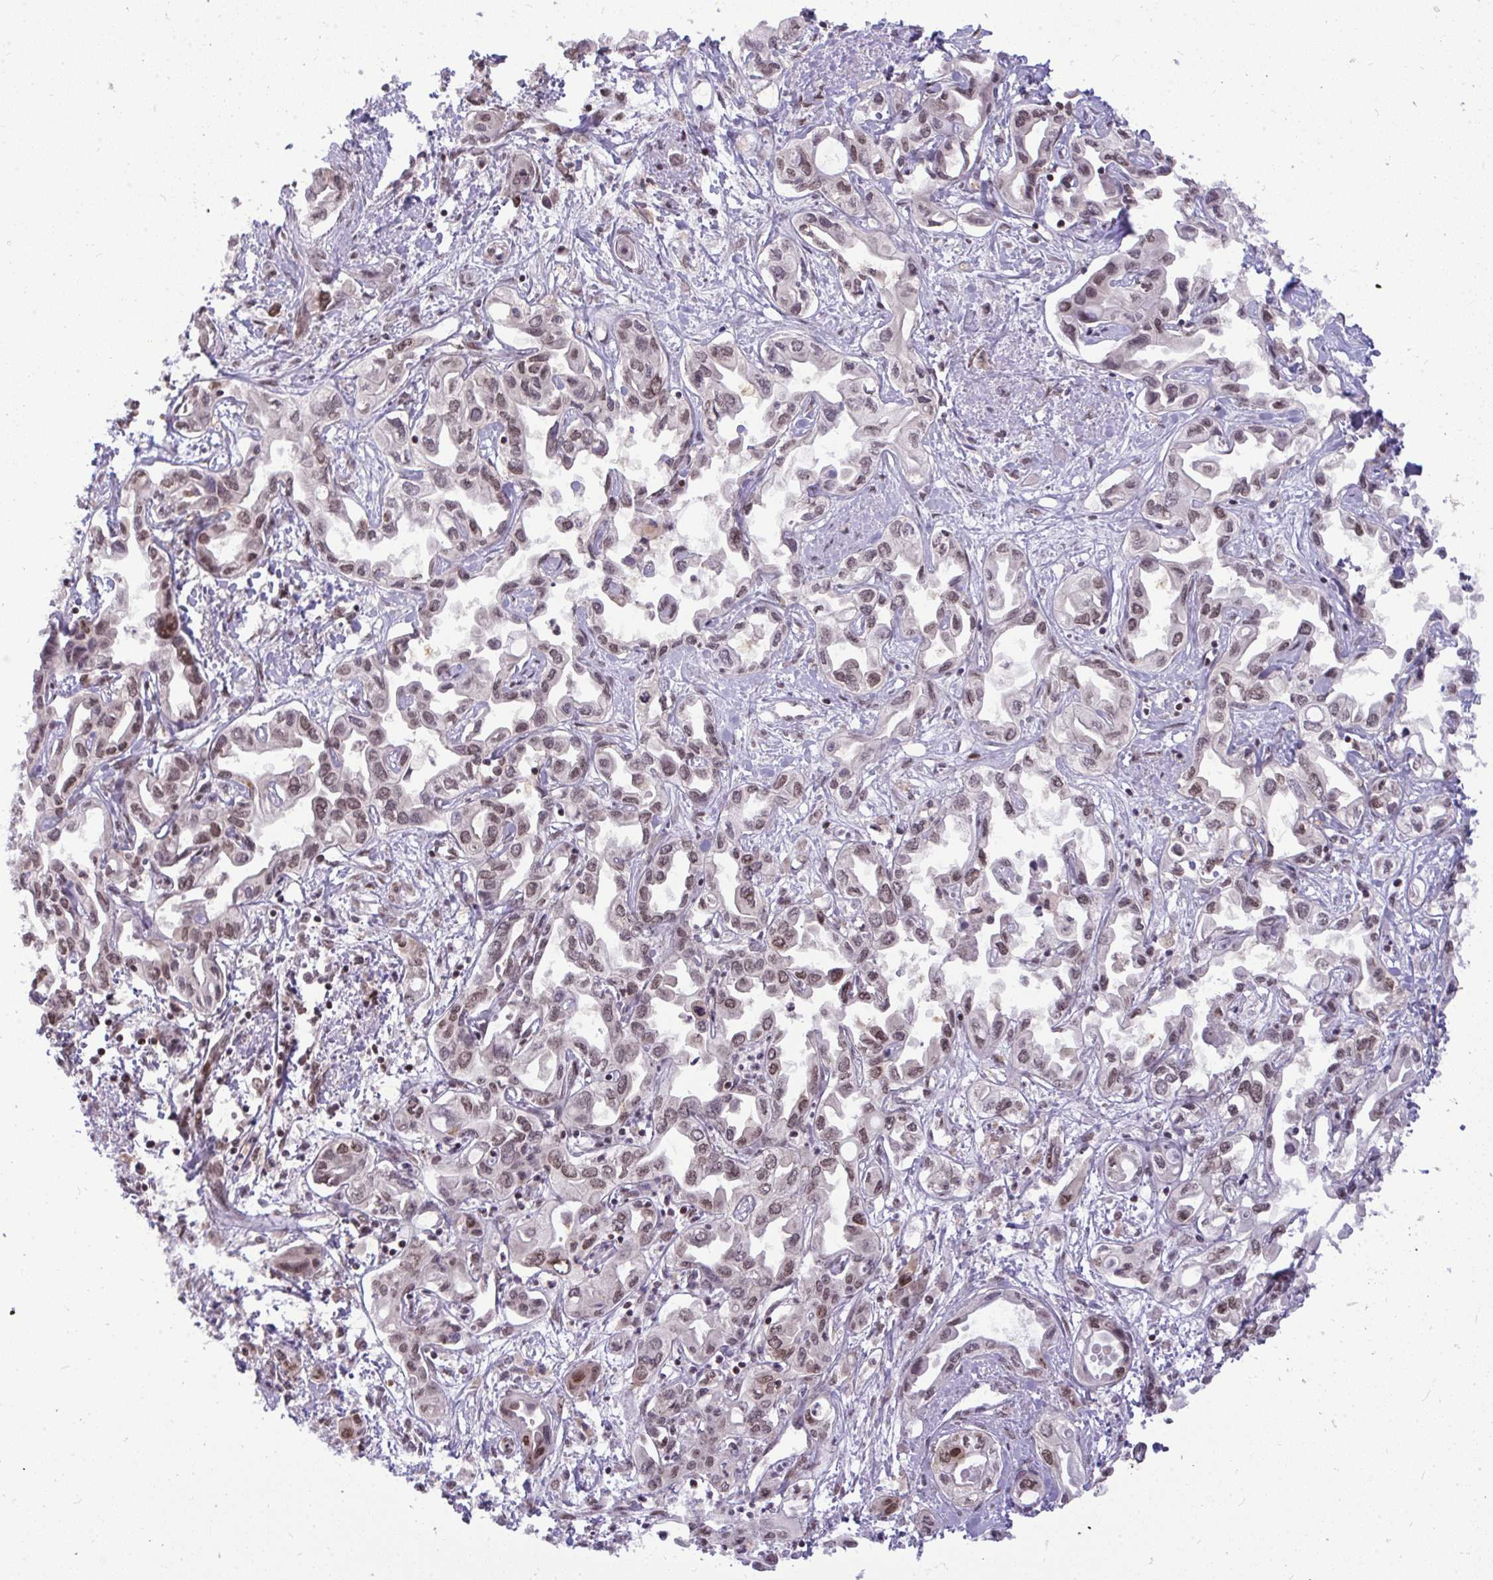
{"staining": {"intensity": "weak", "quantity": "25%-75%", "location": "nuclear"}, "tissue": "liver cancer", "cell_type": "Tumor cells", "image_type": "cancer", "snomed": [{"axis": "morphology", "description": "Cholangiocarcinoma"}, {"axis": "topography", "description": "Liver"}], "caption": "There is low levels of weak nuclear positivity in tumor cells of liver cancer, as demonstrated by immunohistochemical staining (brown color).", "gene": "JPT1", "patient": {"sex": "female", "age": 64}}